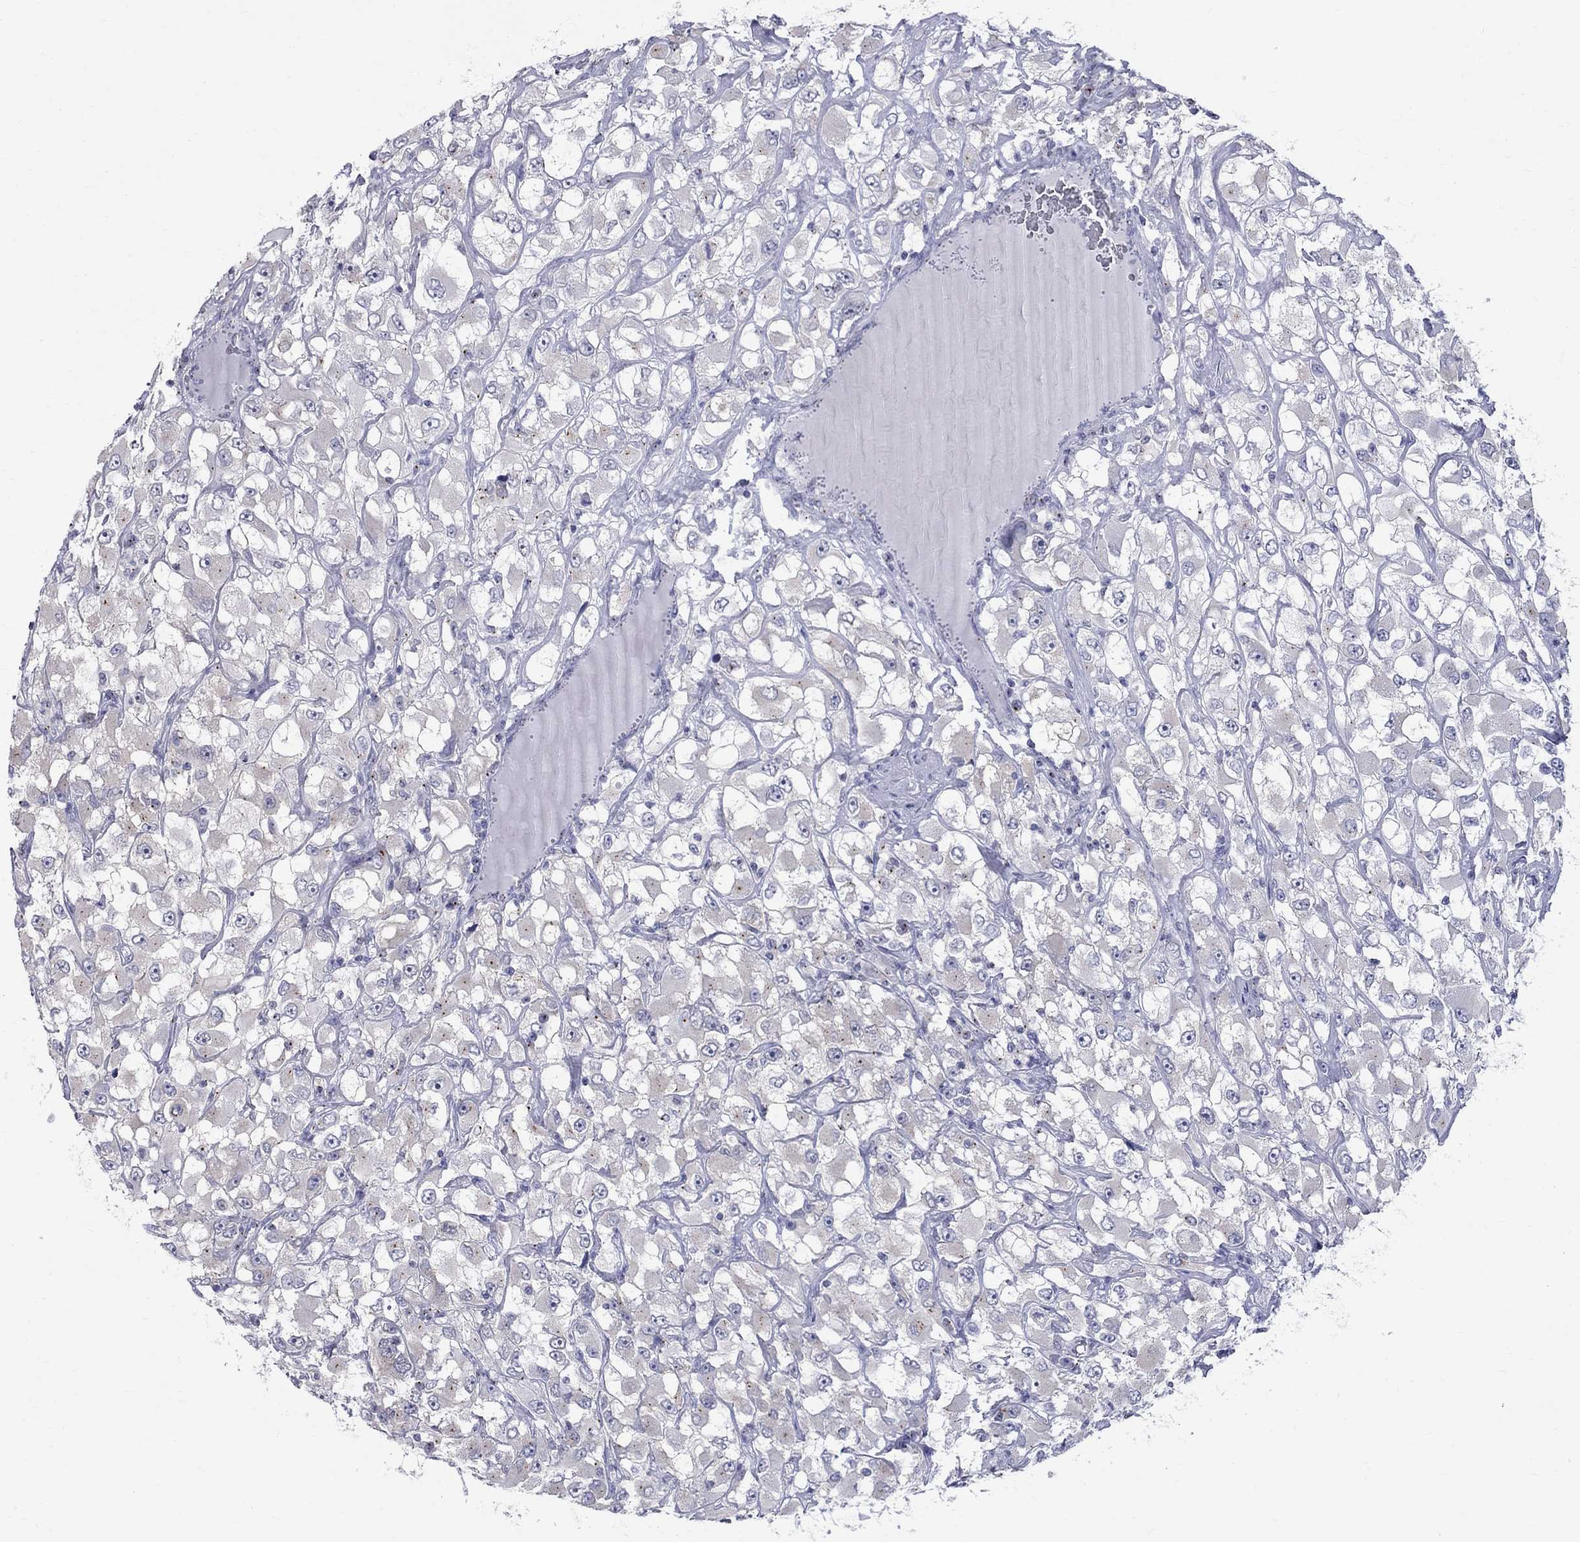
{"staining": {"intensity": "negative", "quantity": "none", "location": "none"}, "tissue": "renal cancer", "cell_type": "Tumor cells", "image_type": "cancer", "snomed": [{"axis": "morphology", "description": "Adenocarcinoma, NOS"}, {"axis": "topography", "description": "Kidney"}], "caption": "Tumor cells show no significant positivity in renal adenocarcinoma.", "gene": "CEP43", "patient": {"sex": "female", "age": 52}}